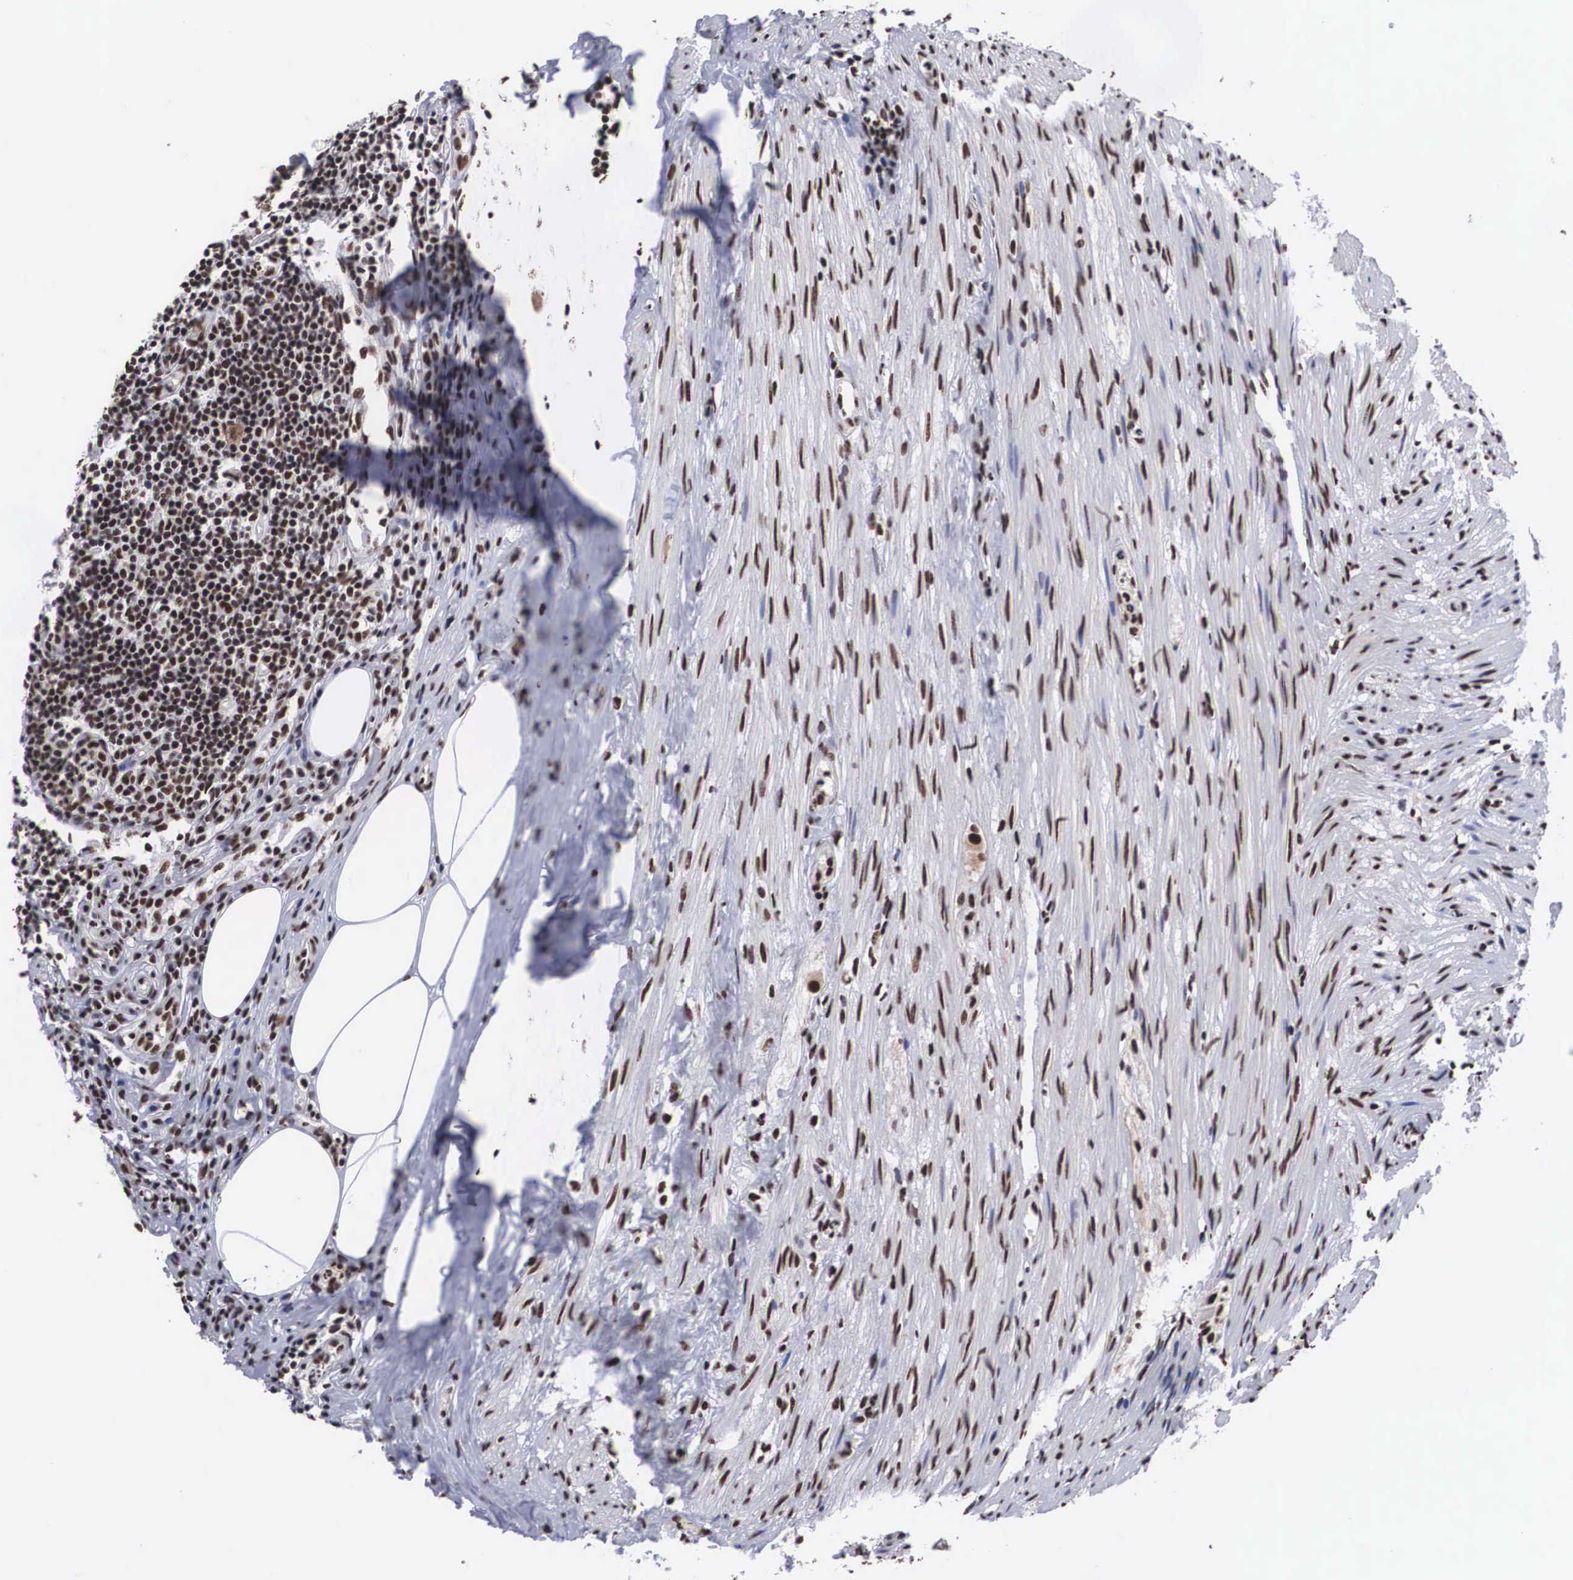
{"staining": {"intensity": "moderate", "quantity": ">75%", "location": "nuclear"}, "tissue": "appendix", "cell_type": "Glandular cells", "image_type": "normal", "snomed": [{"axis": "morphology", "description": "Normal tissue, NOS"}, {"axis": "topography", "description": "Appendix"}], "caption": "Protein staining by immunohistochemistry (IHC) shows moderate nuclear expression in about >75% of glandular cells in benign appendix.", "gene": "ACIN1", "patient": {"sex": "female", "age": 34}}